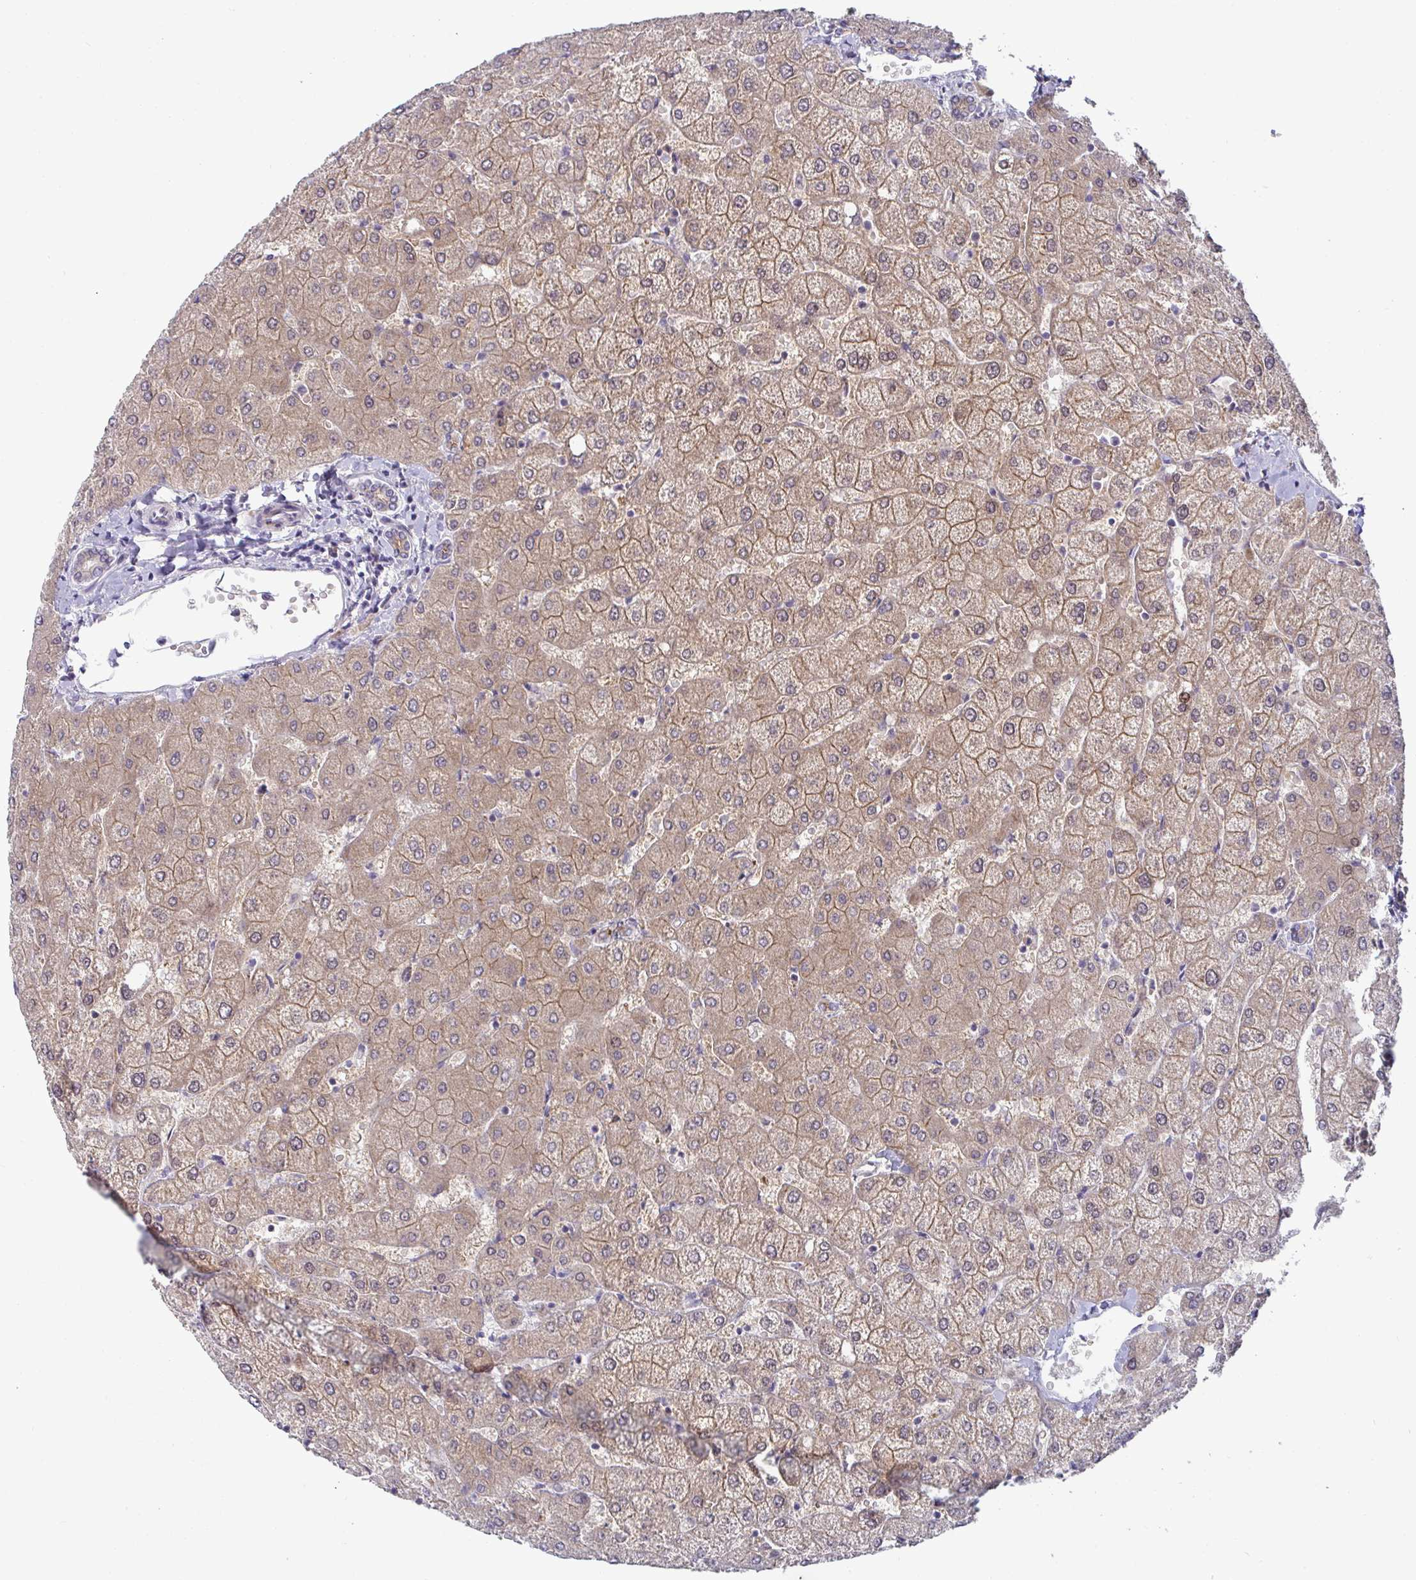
{"staining": {"intensity": "weak", "quantity": "25%-75%", "location": "cytoplasmic/membranous"}, "tissue": "liver", "cell_type": "Cholangiocytes", "image_type": "normal", "snomed": [{"axis": "morphology", "description": "Normal tissue, NOS"}, {"axis": "topography", "description": "Liver"}], "caption": "Protein staining demonstrates weak cytoplasmic/membranous positivity in approximately 25%-75% of cholangiocytes in normal liver.", "gene": "GSTM1", "patient": {"sex": "female", "age": 54}}